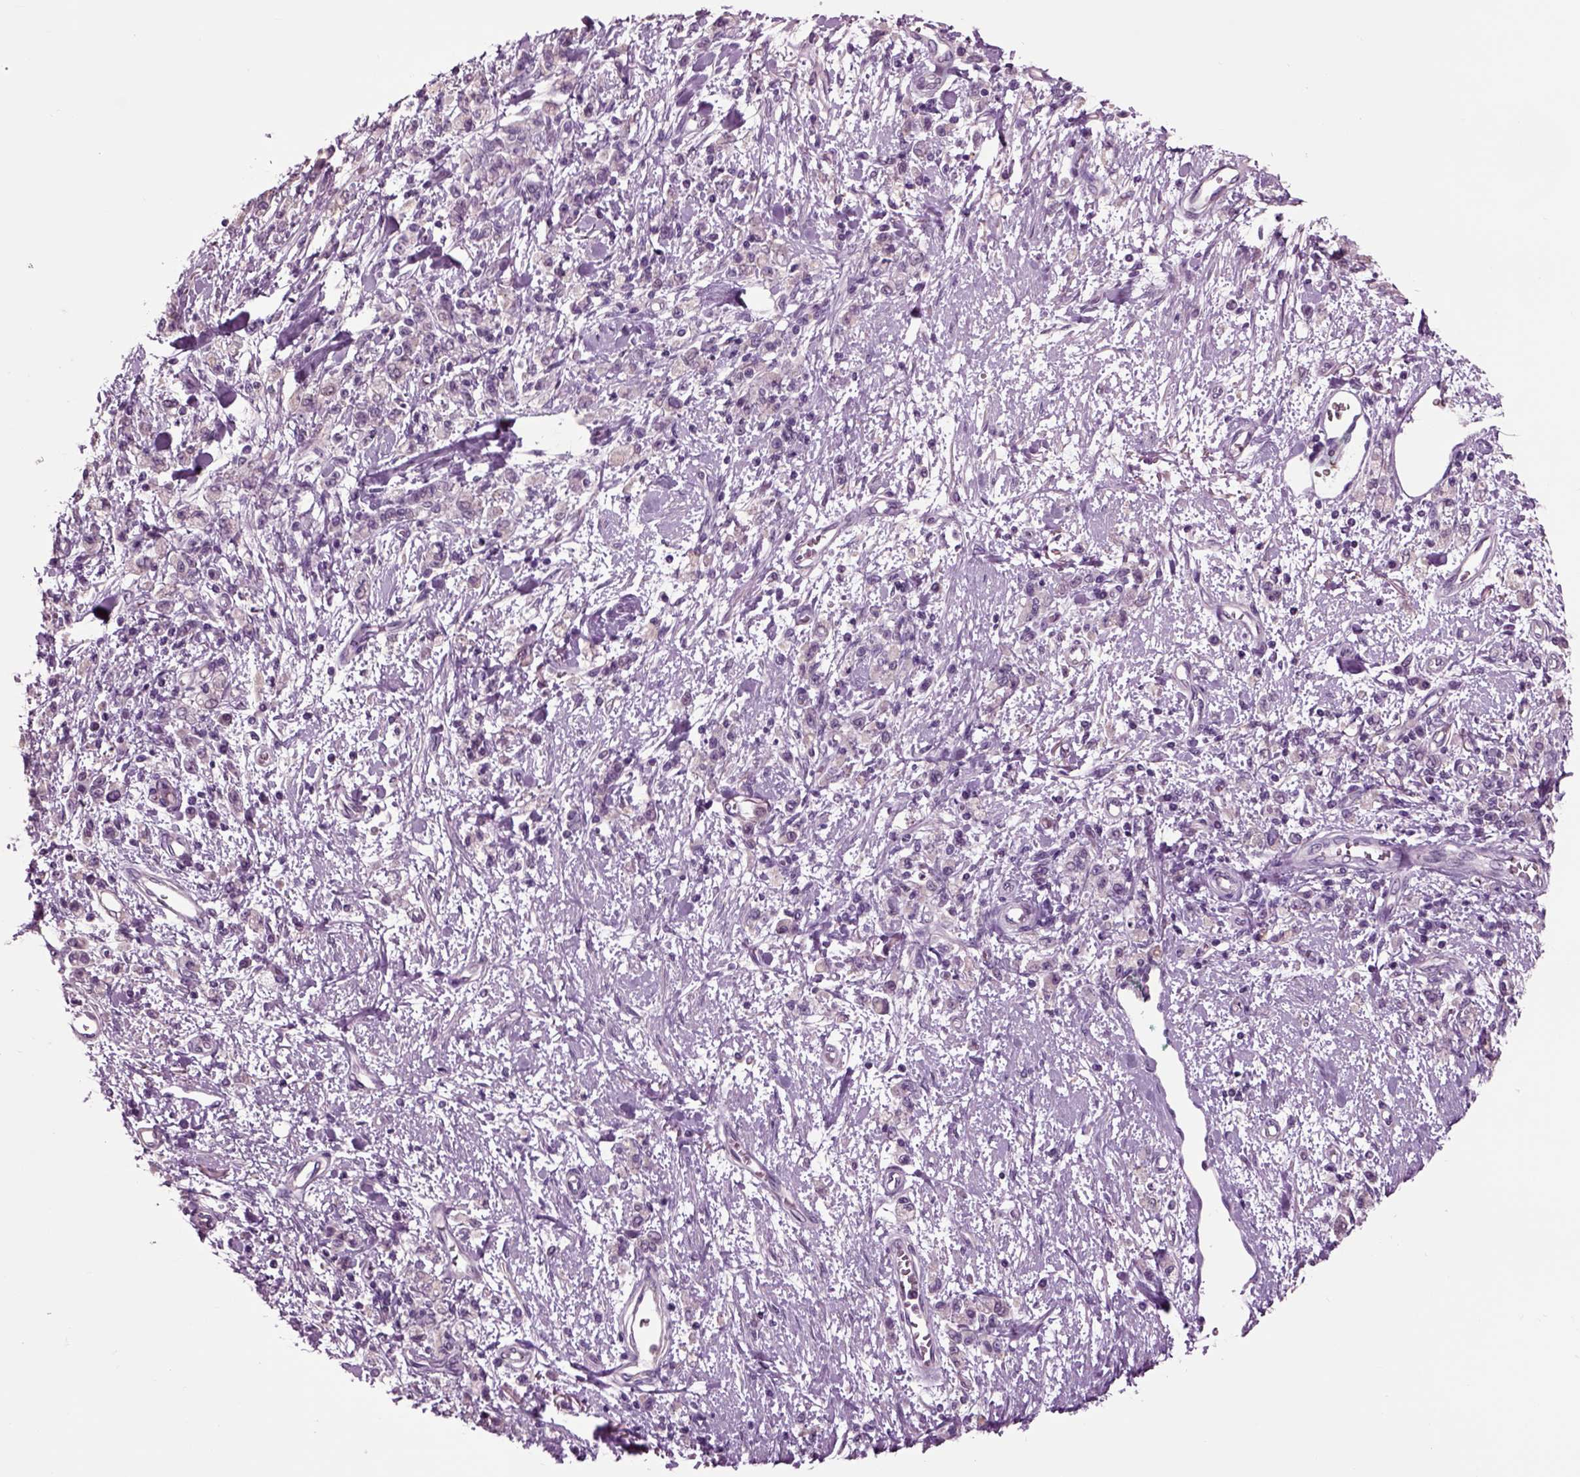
{"staining": {"intensity": "negative", "quantity": "none", "location": "none"}, "tissue": "stomach cancer", "cell_type": "Tumor cells", "image_type": "cancer", "snomed": [{"axis": "morphology", "description": "Adenocarcinoma, NOS"}, {"axis": "topography", "description": "Stomach"}], "caption": "This micrograph is of stomach cancer (adenocarcinoma) stained with IHC to label a protein in brown with the nuclei are counter-stained blue. There is no expression in tumor cells. (Stains: DAB IHC with hematoxylin counter stain, Microscopy: brightfield microscopy at high magnification).", "gene": "CHGB", "patient": {"sex": "male", "age": 77}}